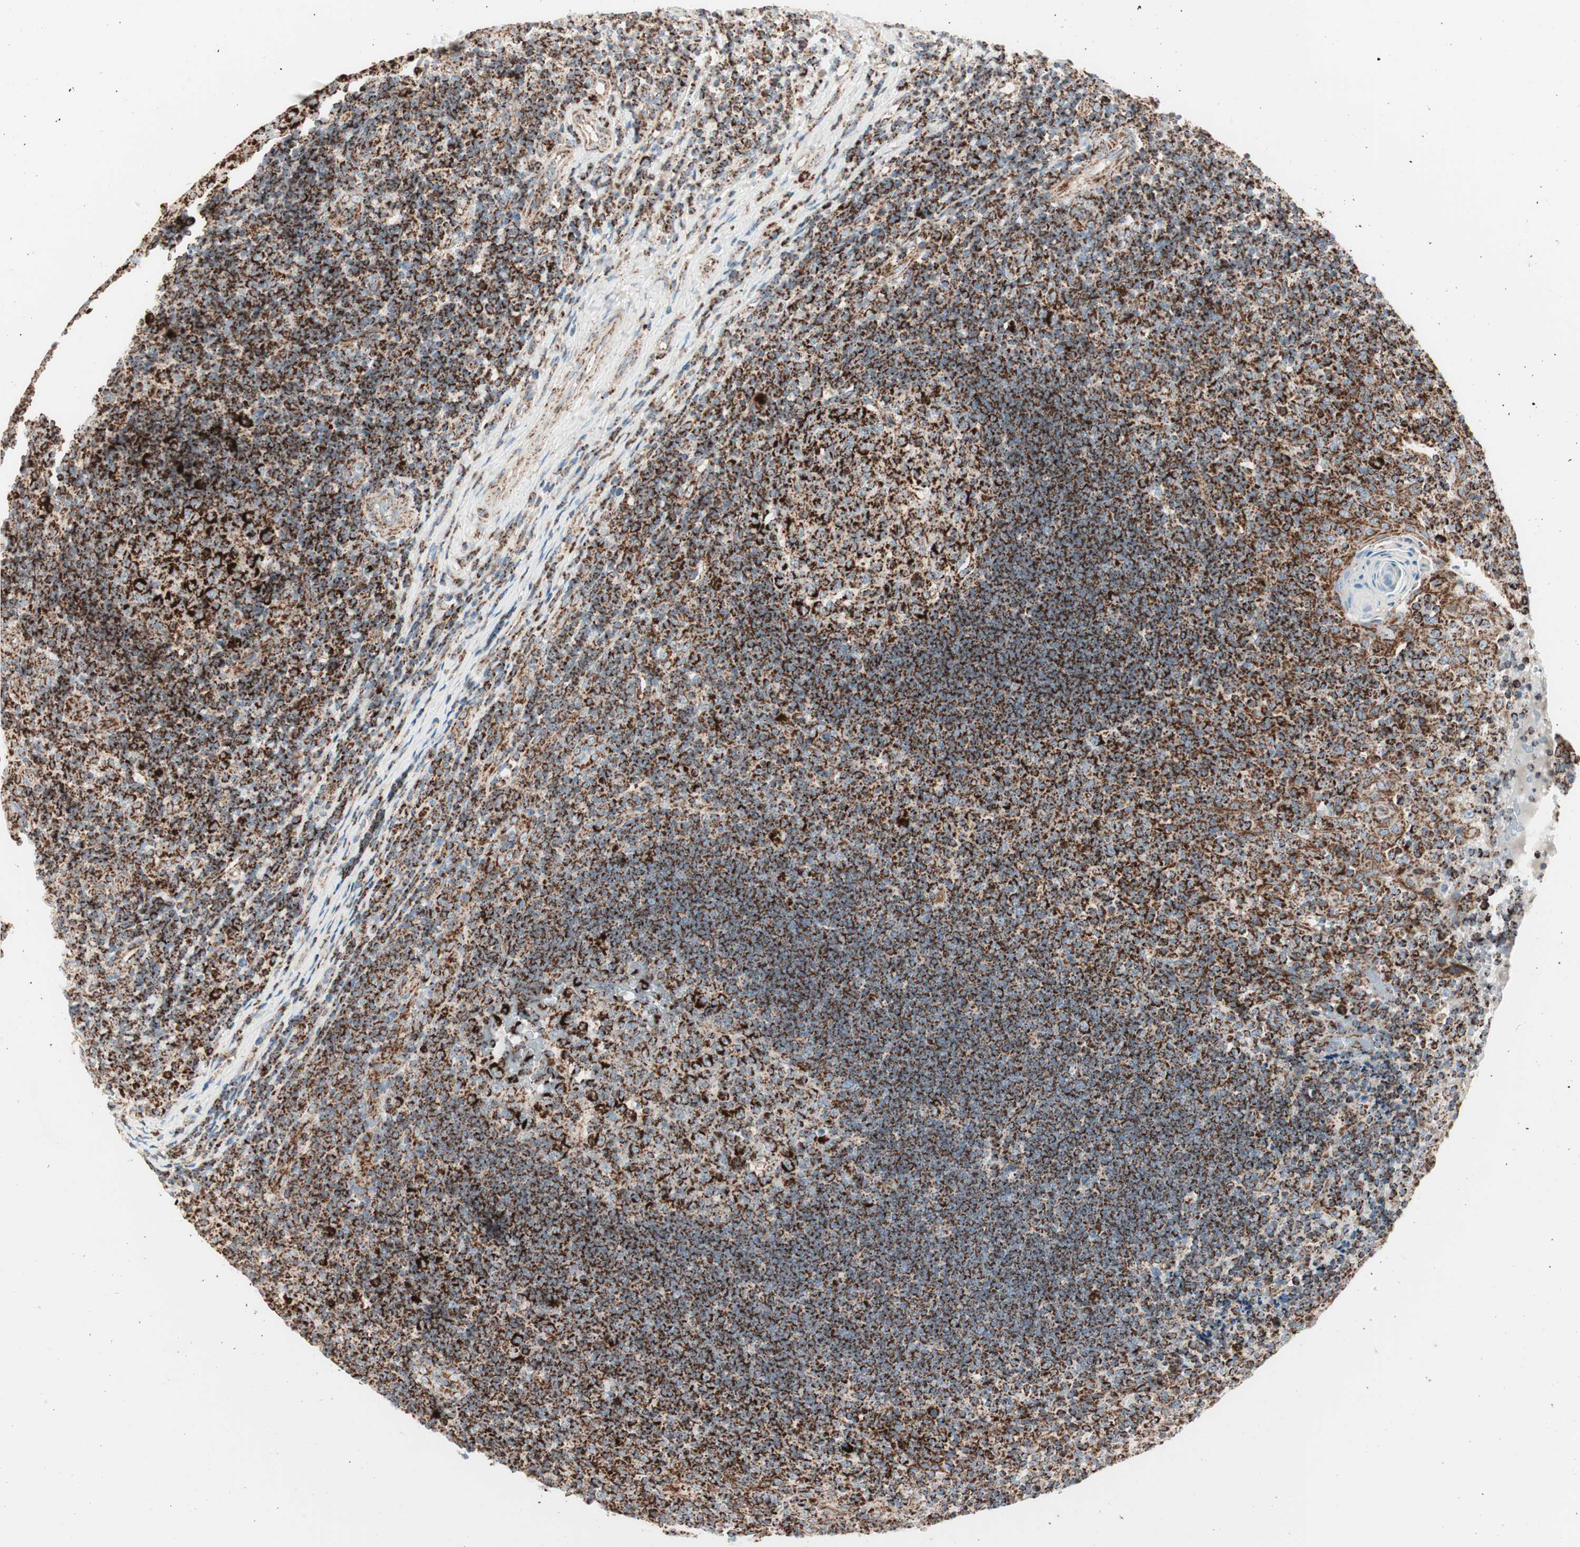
{"staining": {"intensity": "strong", "quantity": ">75%", "location": "cytoplasmic/membranous"}, "tissue": "tonsil", "cell_type": "Germinal center cells", "image_type": "normal", "snomed": [{"axis": "morphology", "description": "Normal tissue, NOS"}, {"axis": "topography", "description": "Tonsil"}], "caption": "Tonsil stained for a protein reveals strong cytoplasmic/membranous positivity in germinal center cells. The protein of interest is stained brown, and the nuclei are stained in blue (DAB IHC with brightfield microscopy, high magnification).", "gene": "TOMM20", "patient": {"sex": "female", "age": 40}}